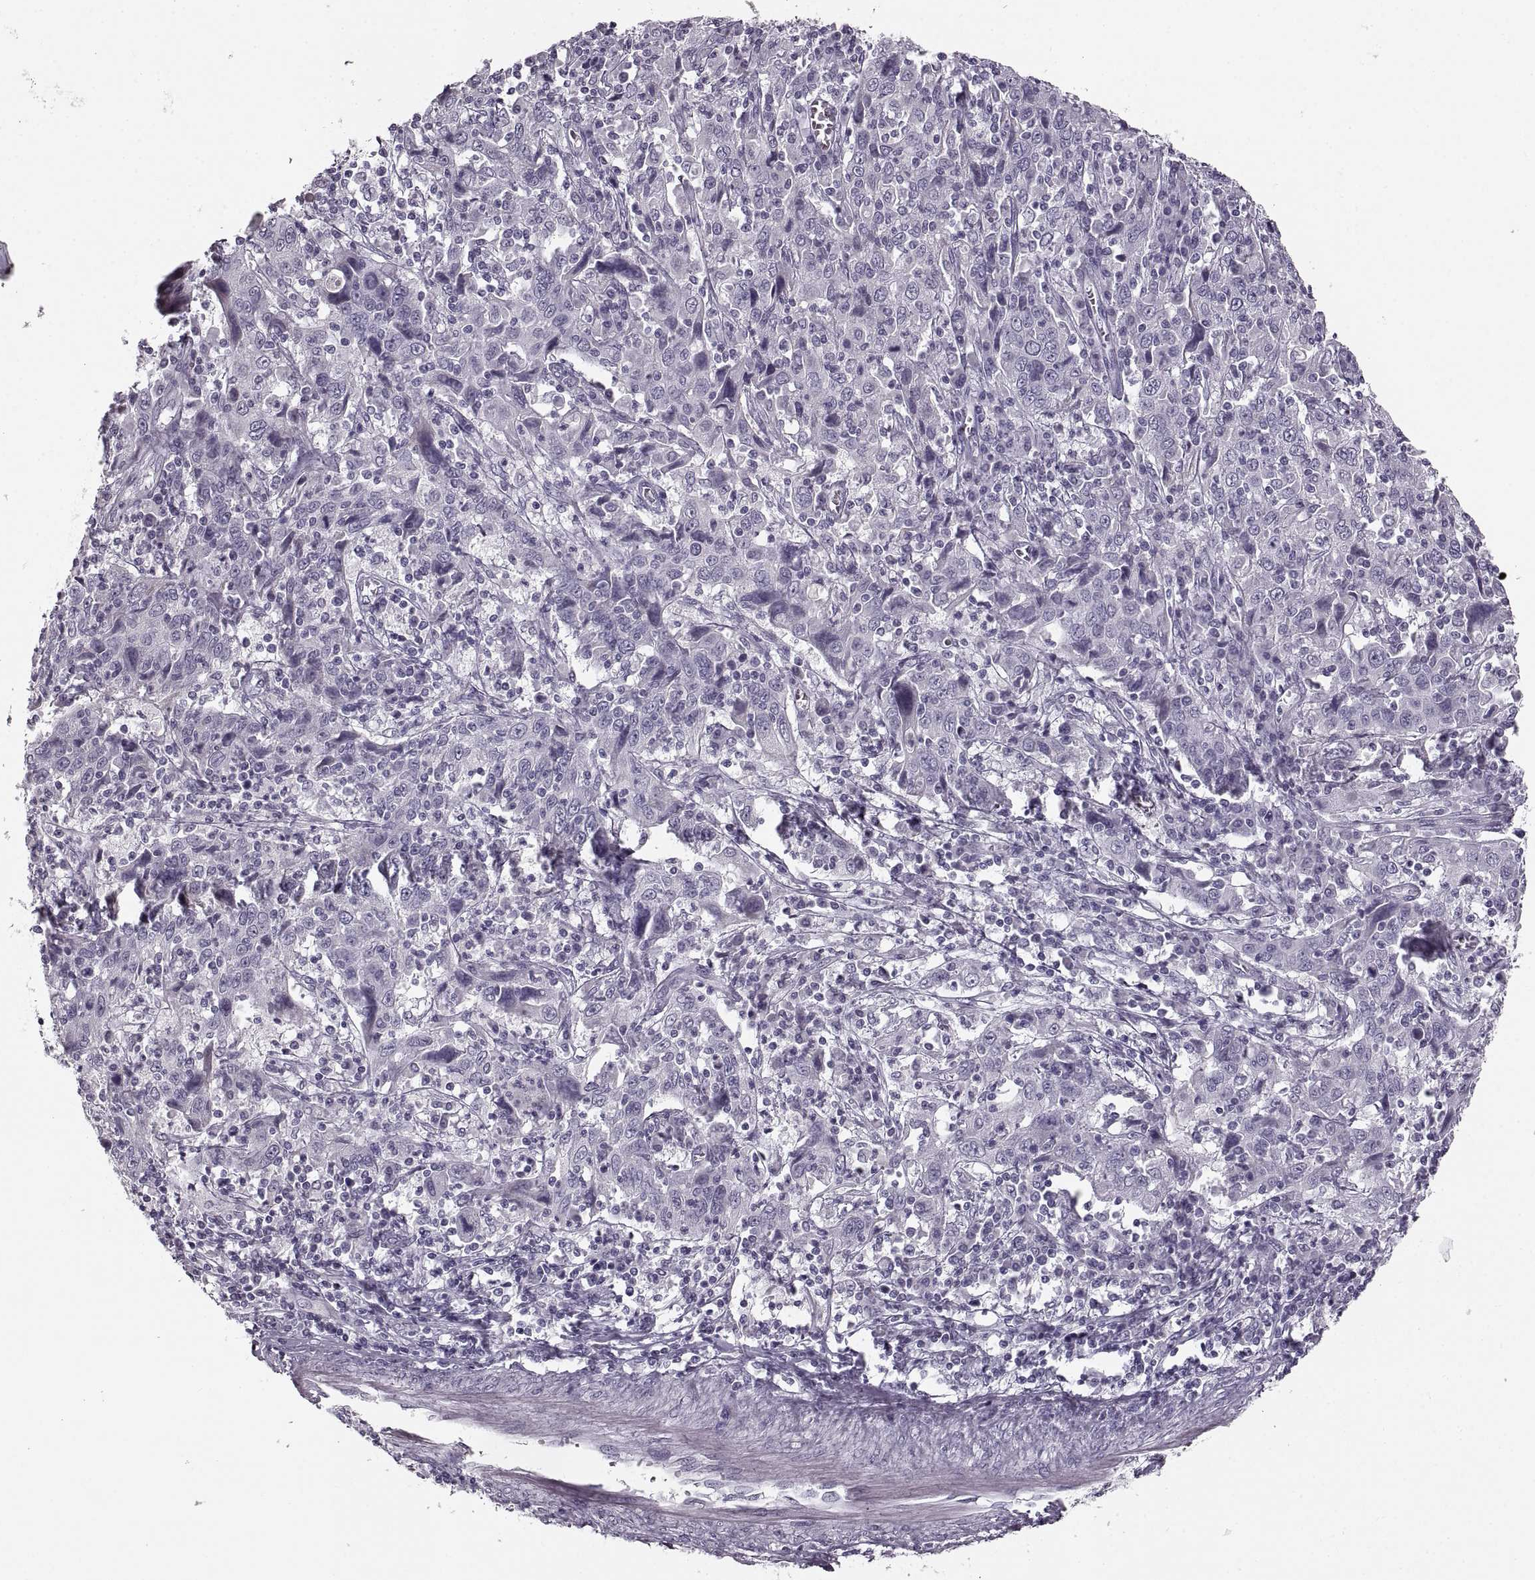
{"staining": {"intensity": "negative", "quantity": "none", "location": "none"}, "tissue": "cervical cancer", "cell_type": "Tumor cells", "image_type": "cancer", "snomed": [{"axis": "morphology", "description": "Squamous cell carcinoma, NOS"}, {"axis": "topography", "description": "Cervix"}], "caption": "The photomicrograph shows no significant staining in tumor cells of cervical cancer (squamous cell carcinoma). Brightfield microscopy of immunohistochemistry (IHC) stained with DAB (3,3'-diaminobenzidine) (brown) and hematoxylin (blue), captured at high magnification.", "gene": "CNTN1", "patient": {"sex": "female", "age": 46}}